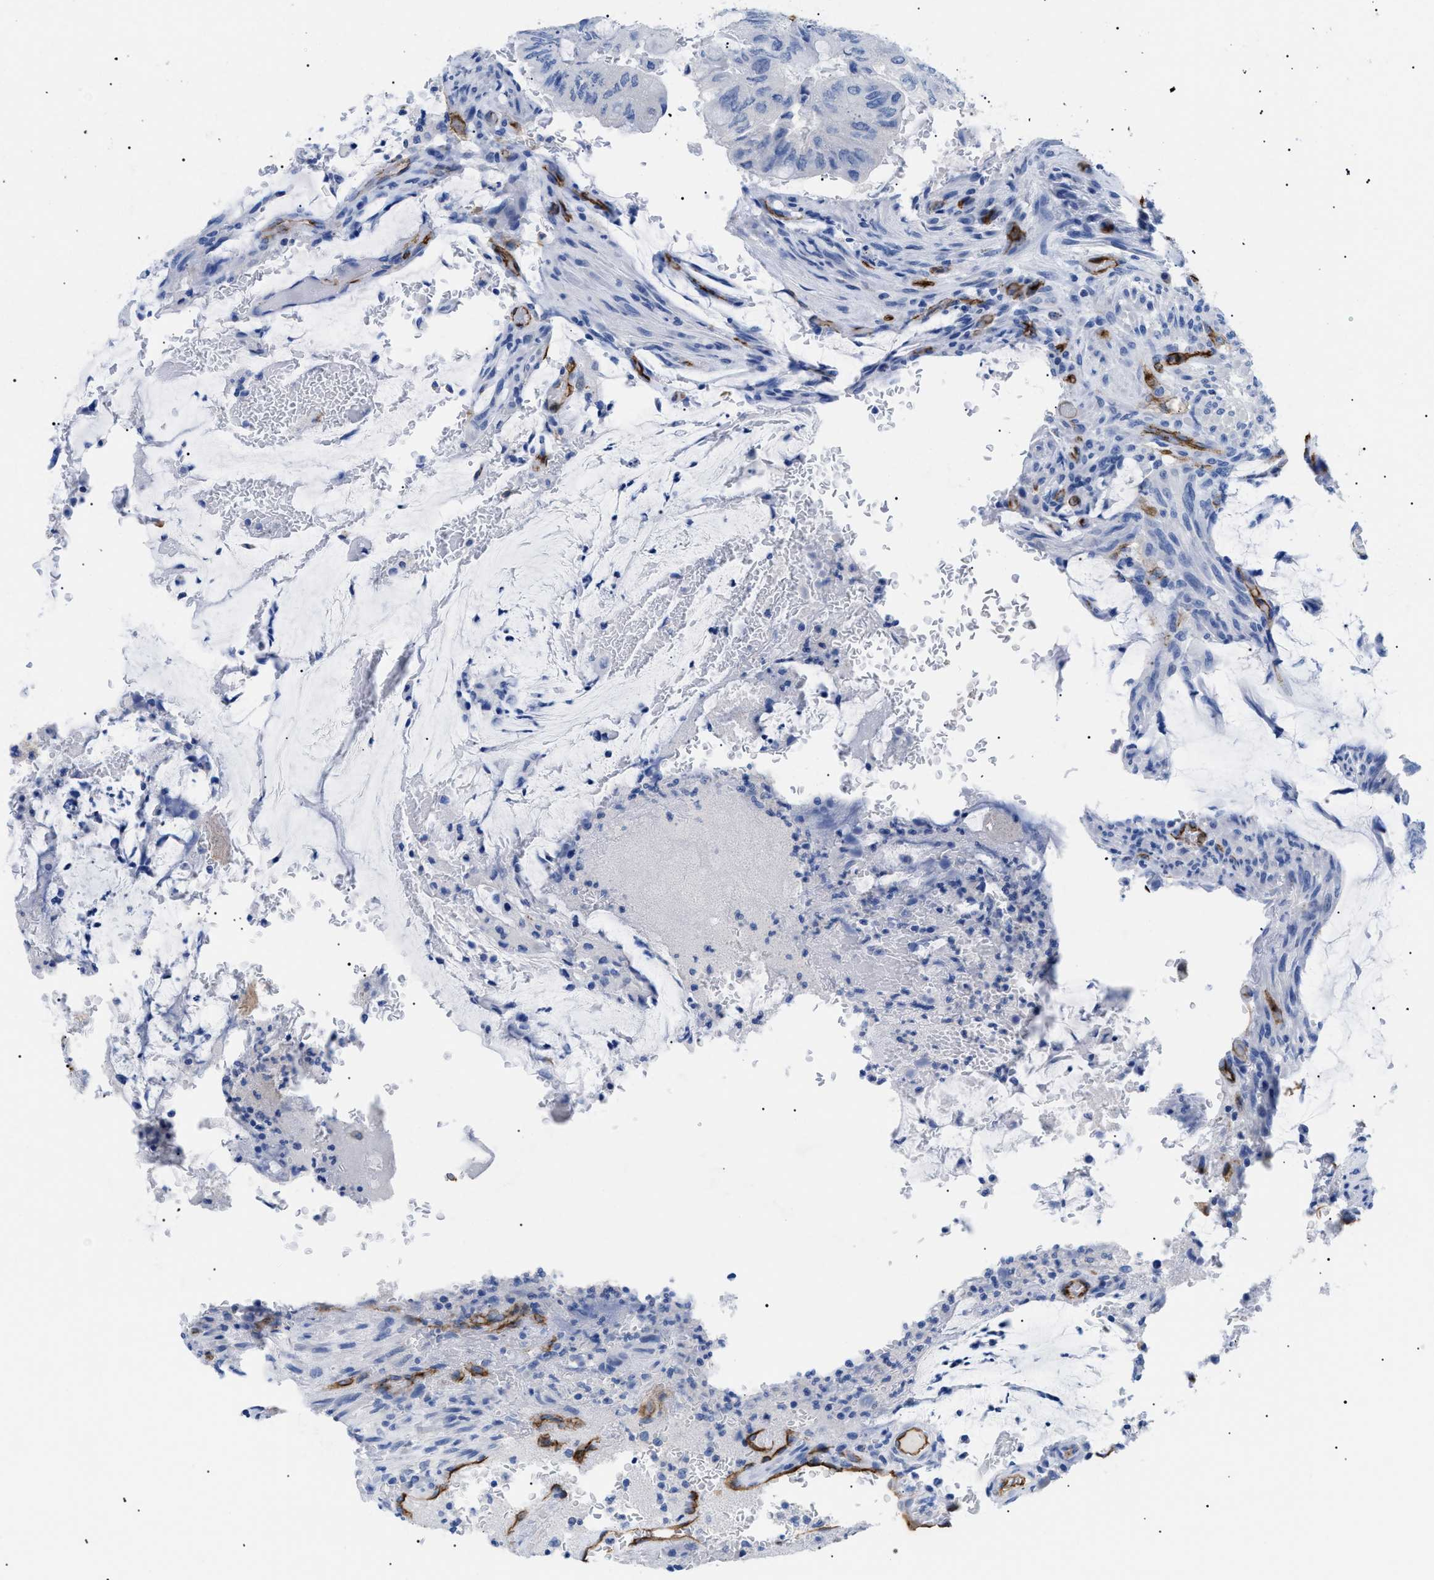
{"staining": {"intensity": "negative", "quantity": "none", "location": "none"}, "tissue": "colorectal cancer", "cell_type": "Tumor cells", "image_type": "cancer", "snomed": [{"axis": "morphology", "description": "Normal tissue, NOS"}, {"axis": "morphology", "description": "Adenocarcinoma, NOS"}, {"axis": "topography", "description": "Rectum"}], "caption": "Tumor cells are negative for protein expression in human colorectal cancer (adenocarcinoma).", "gene": "PODXL", "patient": {"sex": "male", "age": 92}}